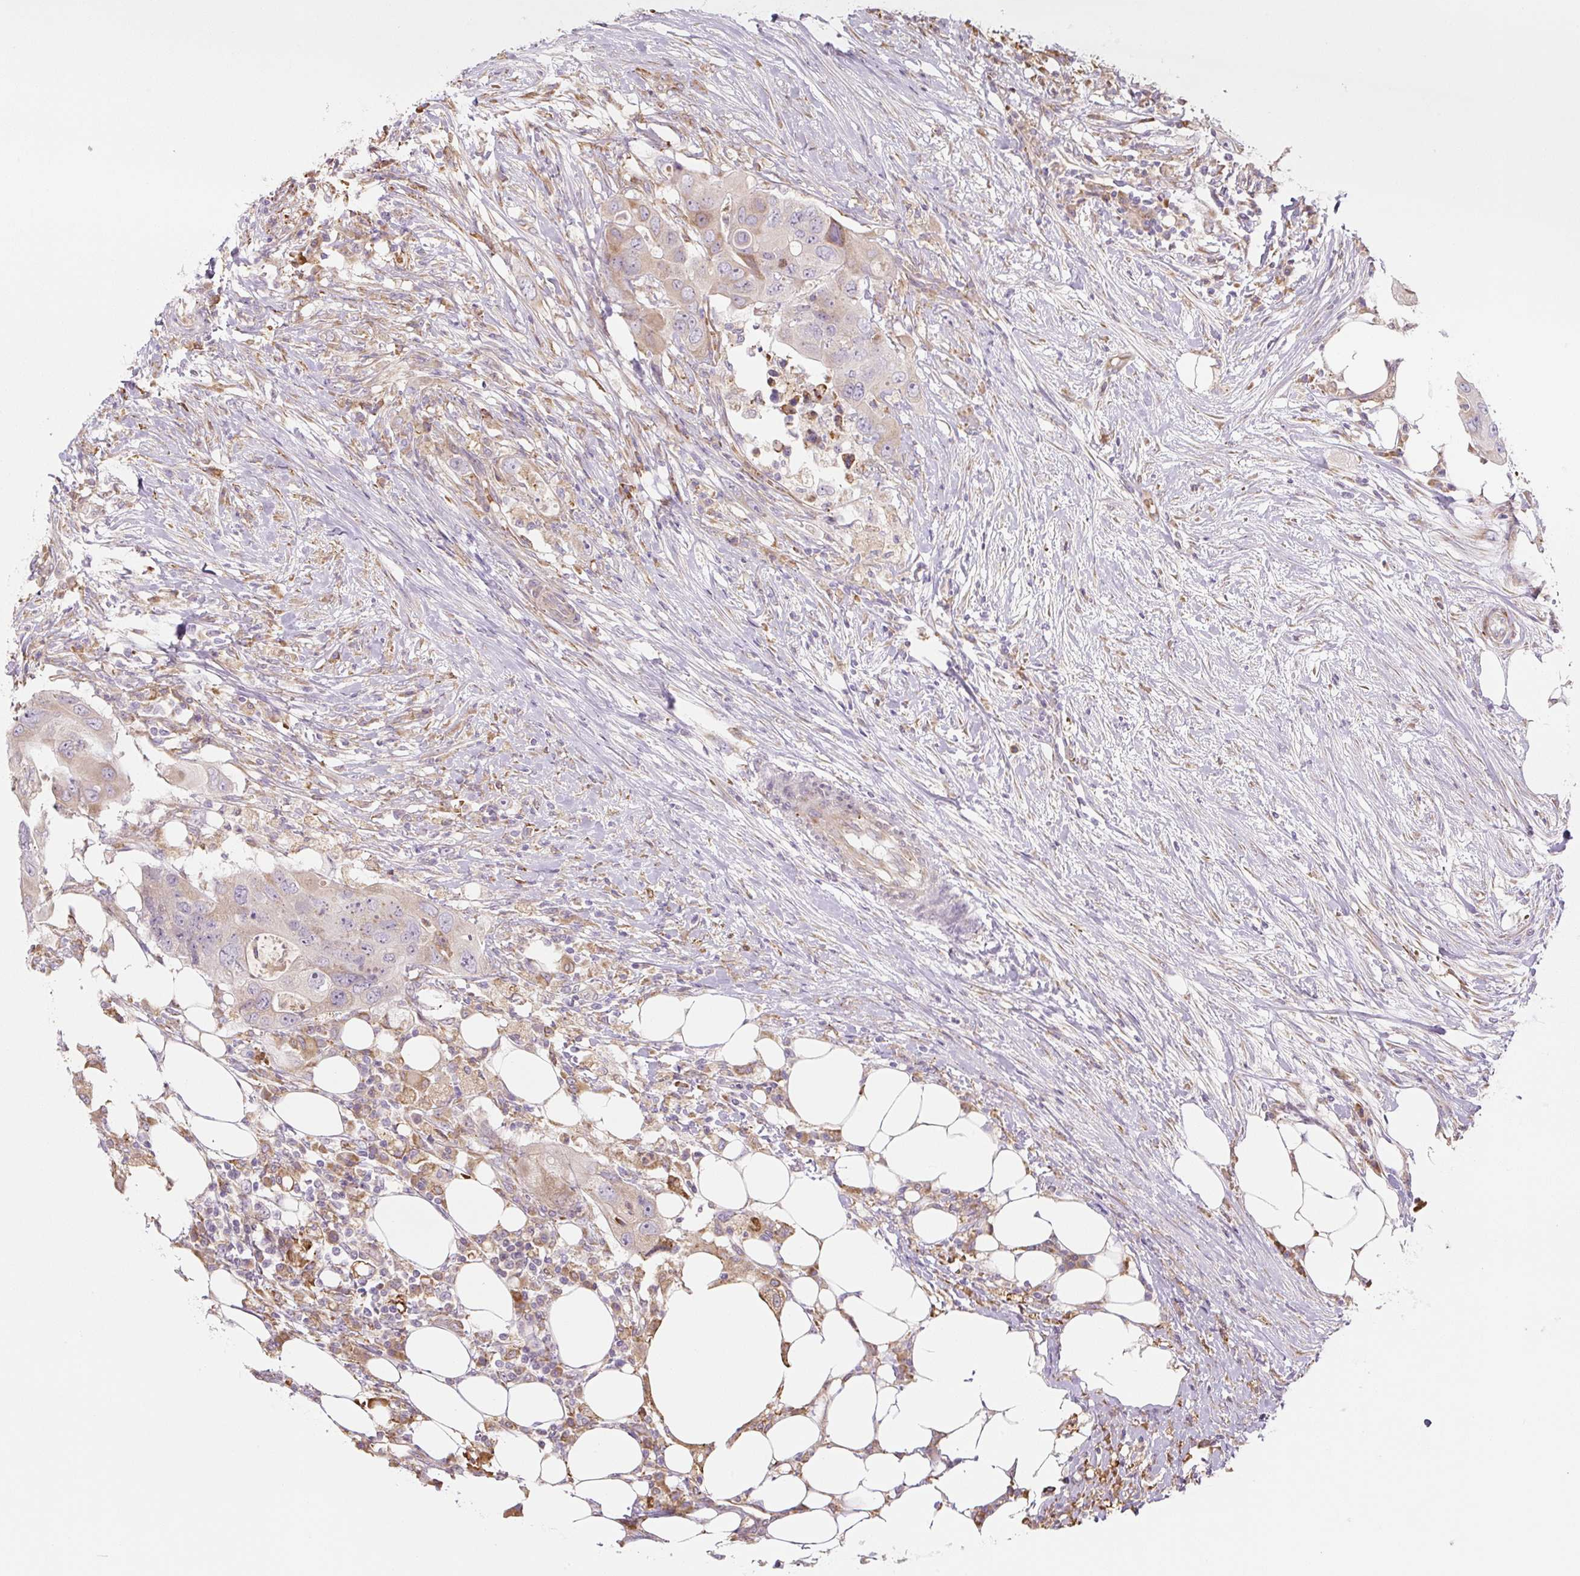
{"staining": {"intensity": "weak", "quantity": "25%-75%", "location": "cytoplasmic/membranous"}, "tissue": "colorectal cancer", "cell_type": "Tumor cells", "image_type": "cancer", "snomed": [{"axis": "morphology", "description": "Adenocarcinoma, NOS"}, {"axis": "topography", "description": "Colon"}], "caption": "Tumor cells display weak cytoplasmic/membranous staining in approximately 25%-75% of cells in colorectal cancer. Ihc stains the protein in brown and the nuclei are stained blue.", "gene": "RASA1", "patient": {"sex": "male", "age": 71}}